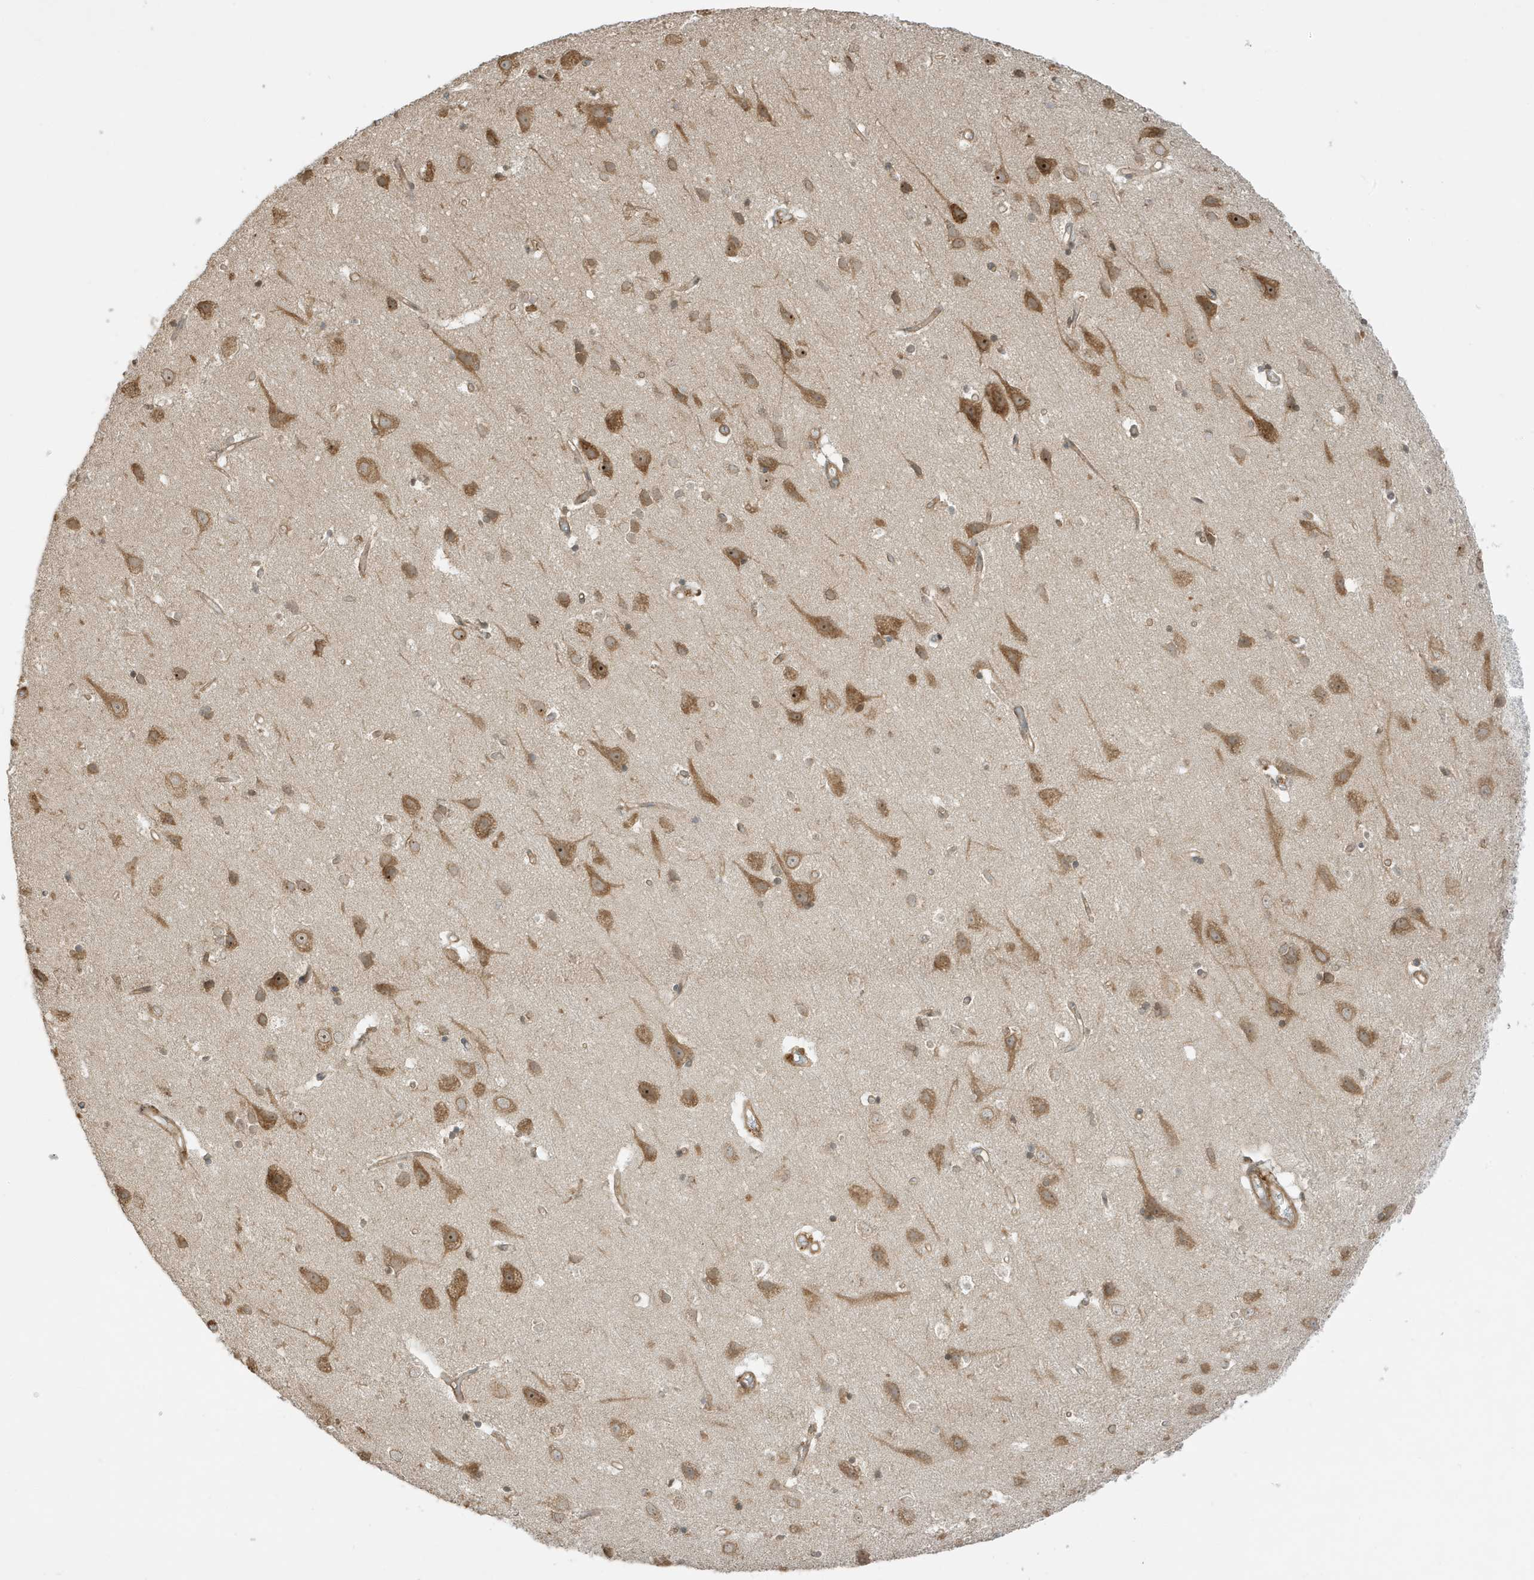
{"staining": {"intensity": "weak", "quantity": ">75%", "location": "cytoplasmic/membranous"}, "tissue": "cerebral cortex", "cell_type": "Endothelial cells", "image_type": "normal", "snomed": [{"axis": "morphology", "description": "Normal tissue, NOS"}, {"axis": "topography", "description": "Cerebral cortex"}], "caption": "A micrograph of human cerebral cortex stained for a protein shows weak cytoplasmic/membranous brown staining in endothelial cells. (DAB IHC with brightfield microscopy, high magnification).", "gene": "SCARF2", "patient": {"sex": "male", "age": 54}}